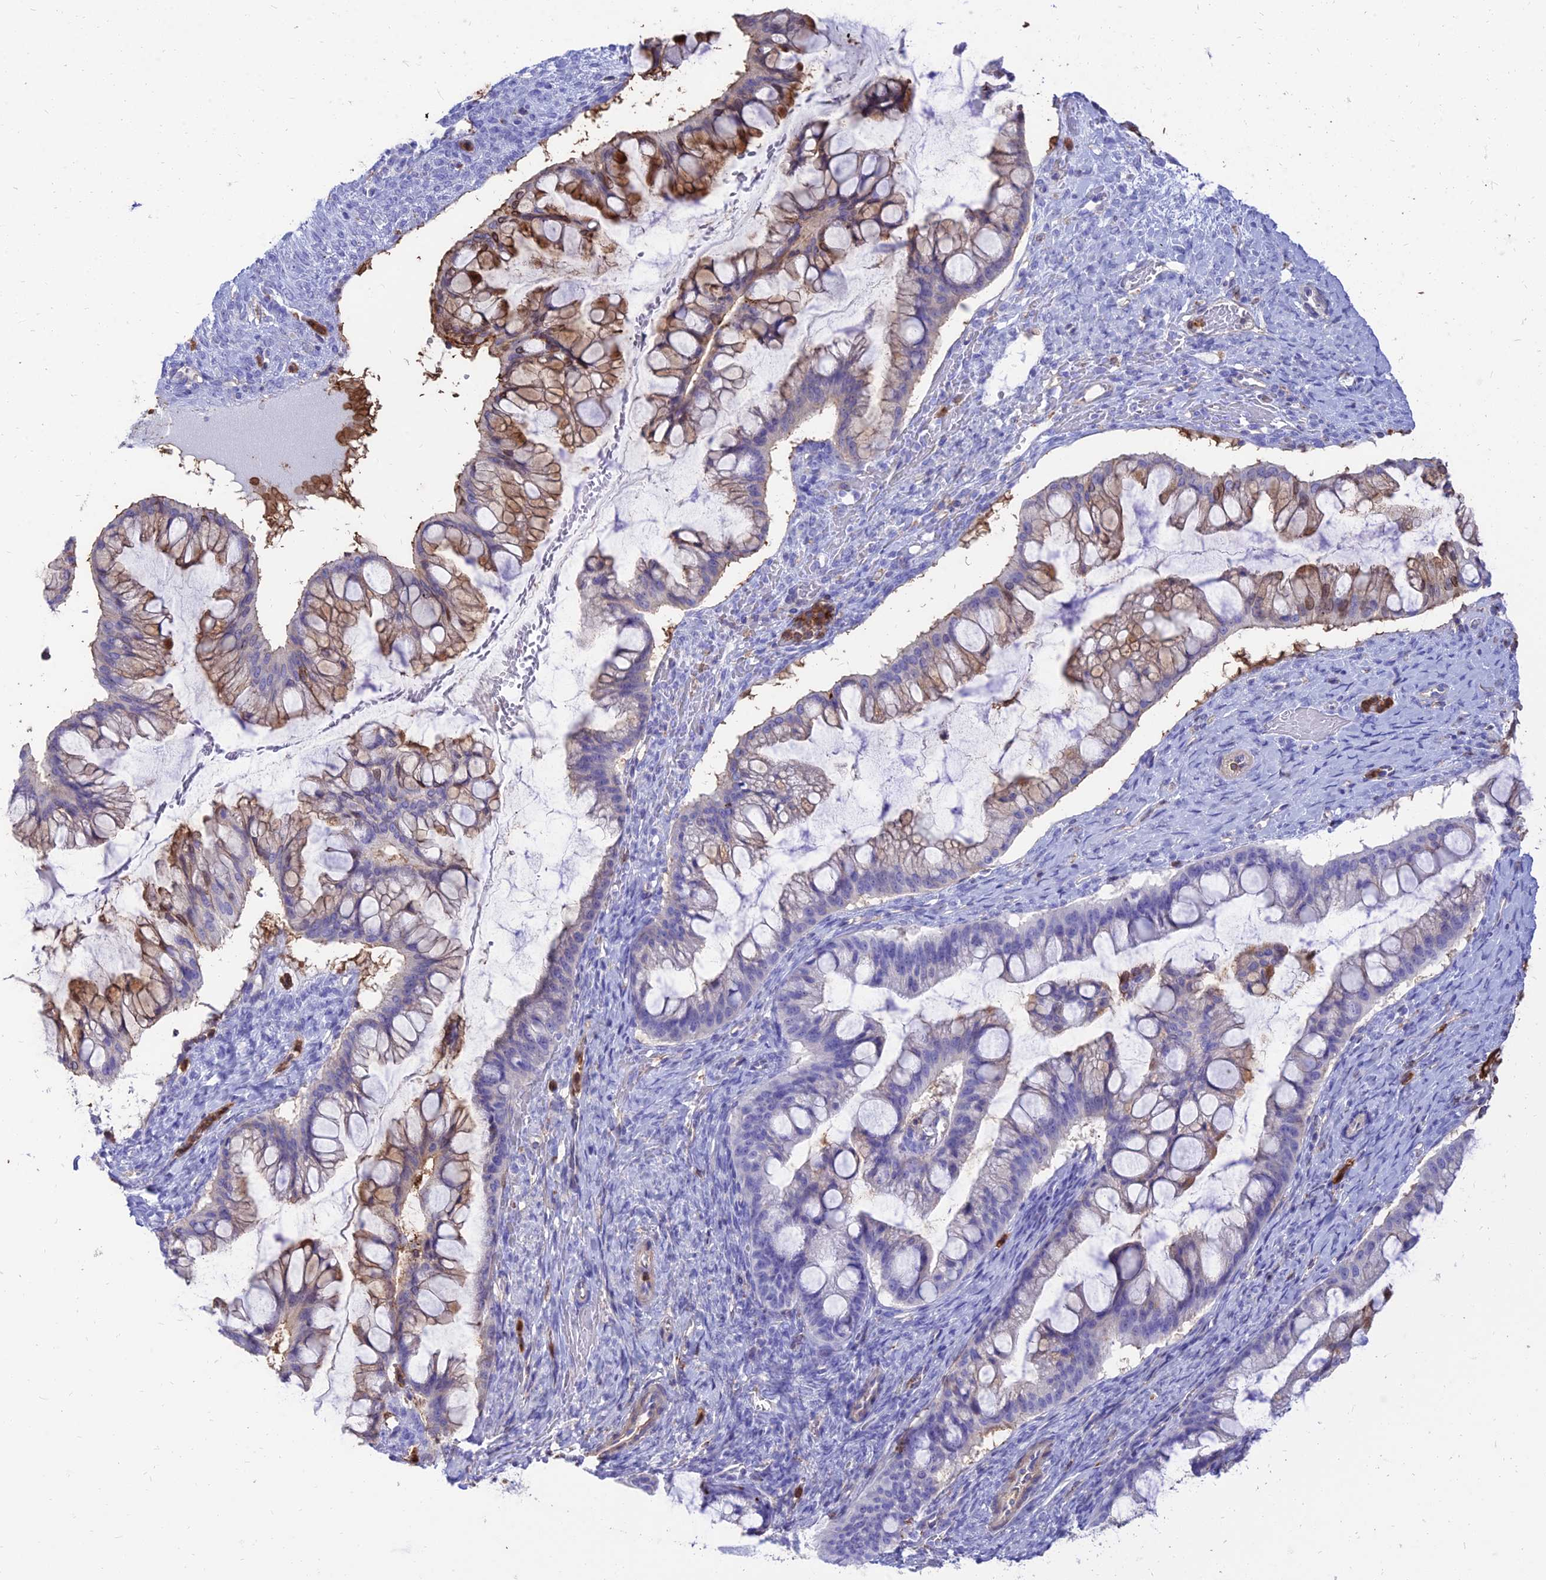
{"staining": {"intensity": "moderate", "quantity": "<25%", "location": "cytoplasmic/membranous"}, "tissue": "ovarian cancer", "cell_type": "Tumor cells", "image_type": "cancer", "snomed": [{"axis": "morphology", "description": "Cystadenocarcinoma, mucinous, NOS"}, {"axis": "topography", "description": "Ovary"}], "caption": "High-power microscopy captured an immunohistochemistry (IHC) micrograph of ovarian mucinous cystadenocarcinoma, revealing moderate cytoplasmic/membranous positivity in approximately <25% of tumor cells.", "gene": "SREK1IP1", "patient": {"sex": "female", "age": 73}}